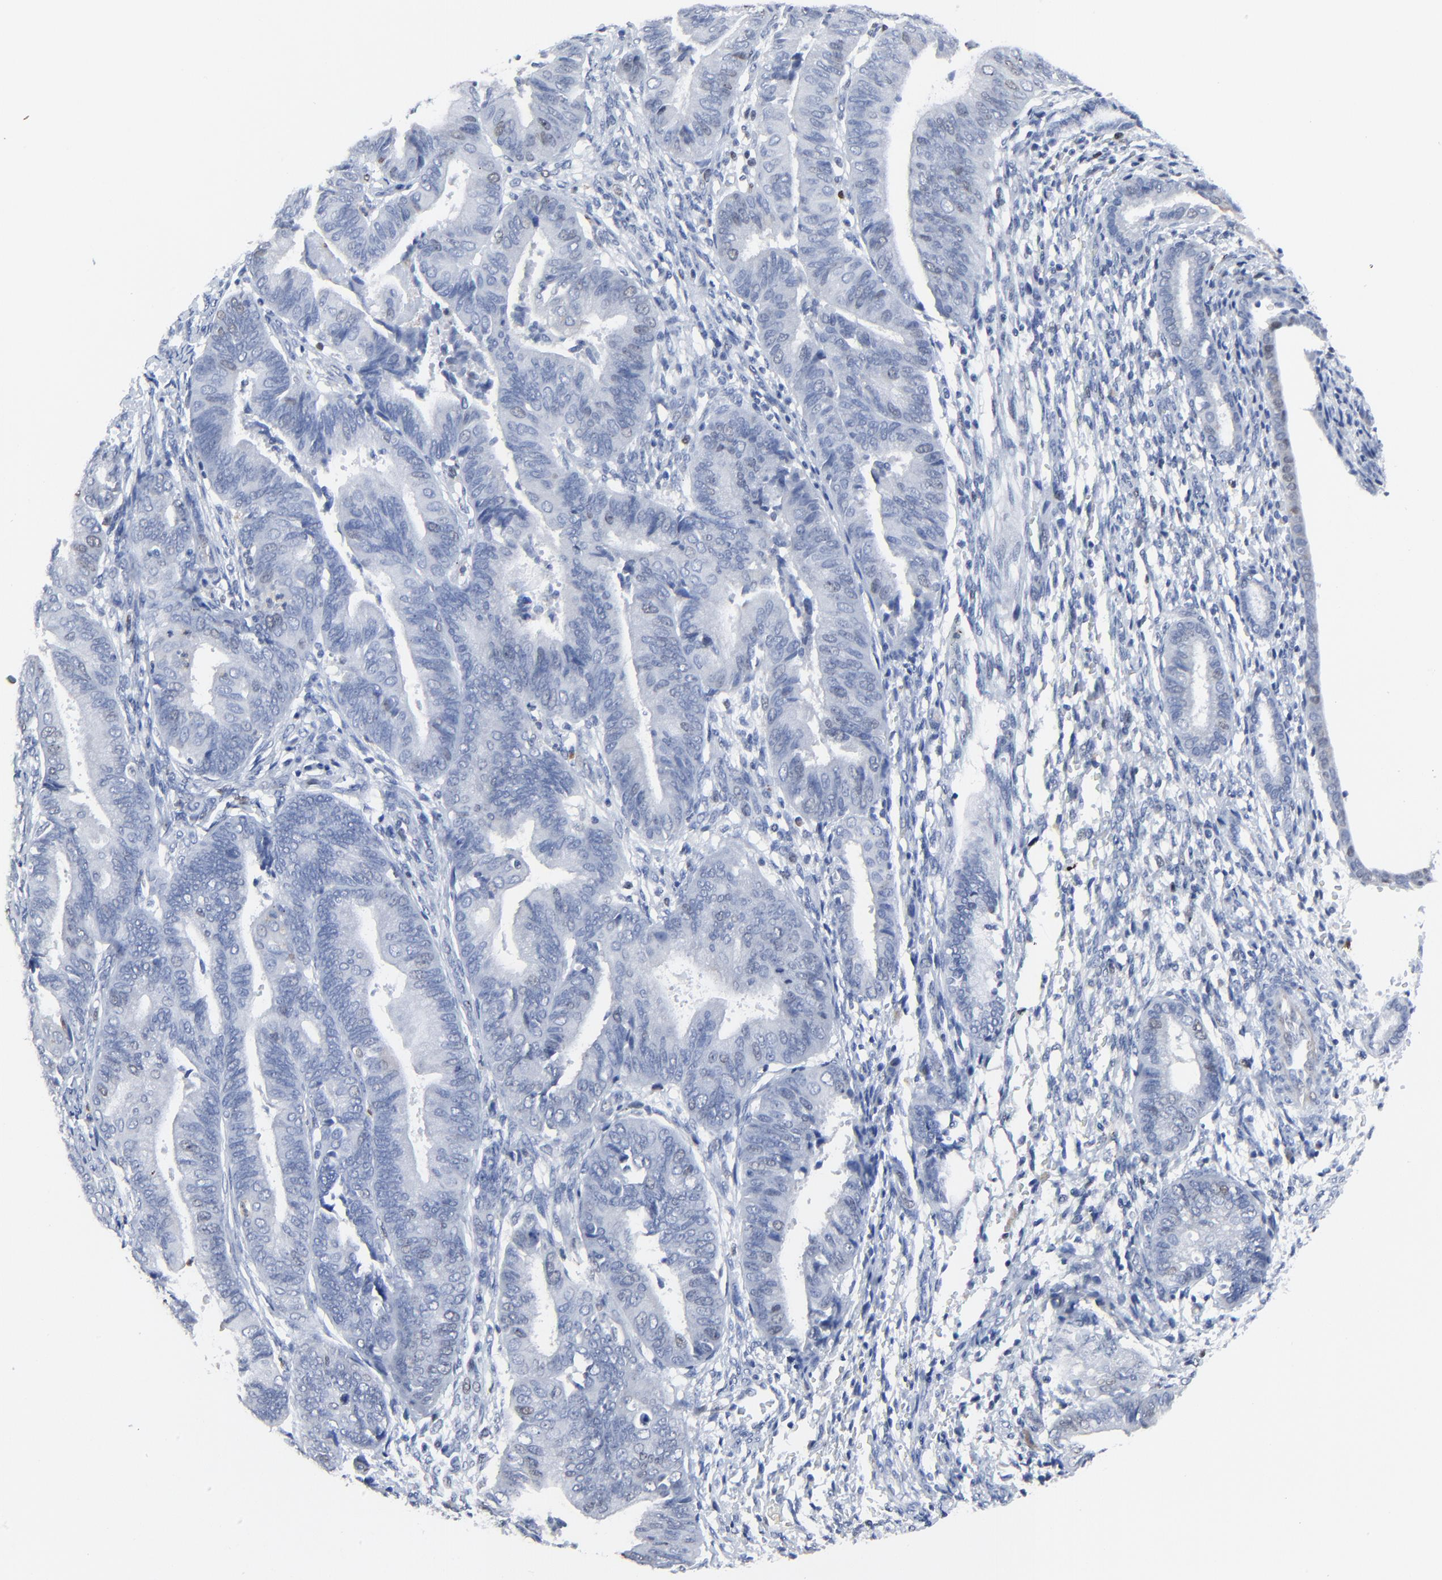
{"staining": {"intensity": "weak", "quantity": "<25%", "location": "nuclear"}, "tissue": "endometrial cancer", "cell_type": "Tumor cells", "image_type": "cancer", "snomed": [{"axis": "morphology", "description": "Adenocarcinoma, NOS"}, {"axis": "topography", "description": "Endometrium"}], "caption": "DAB (3,3'-diaminobenzidine) immunohistochemical staining of human endometrial adenocarcinoma displays no significant positivity in tumor cells.", "gene": "BIRC3", "patient": {"sex": "female", "age": 63}}